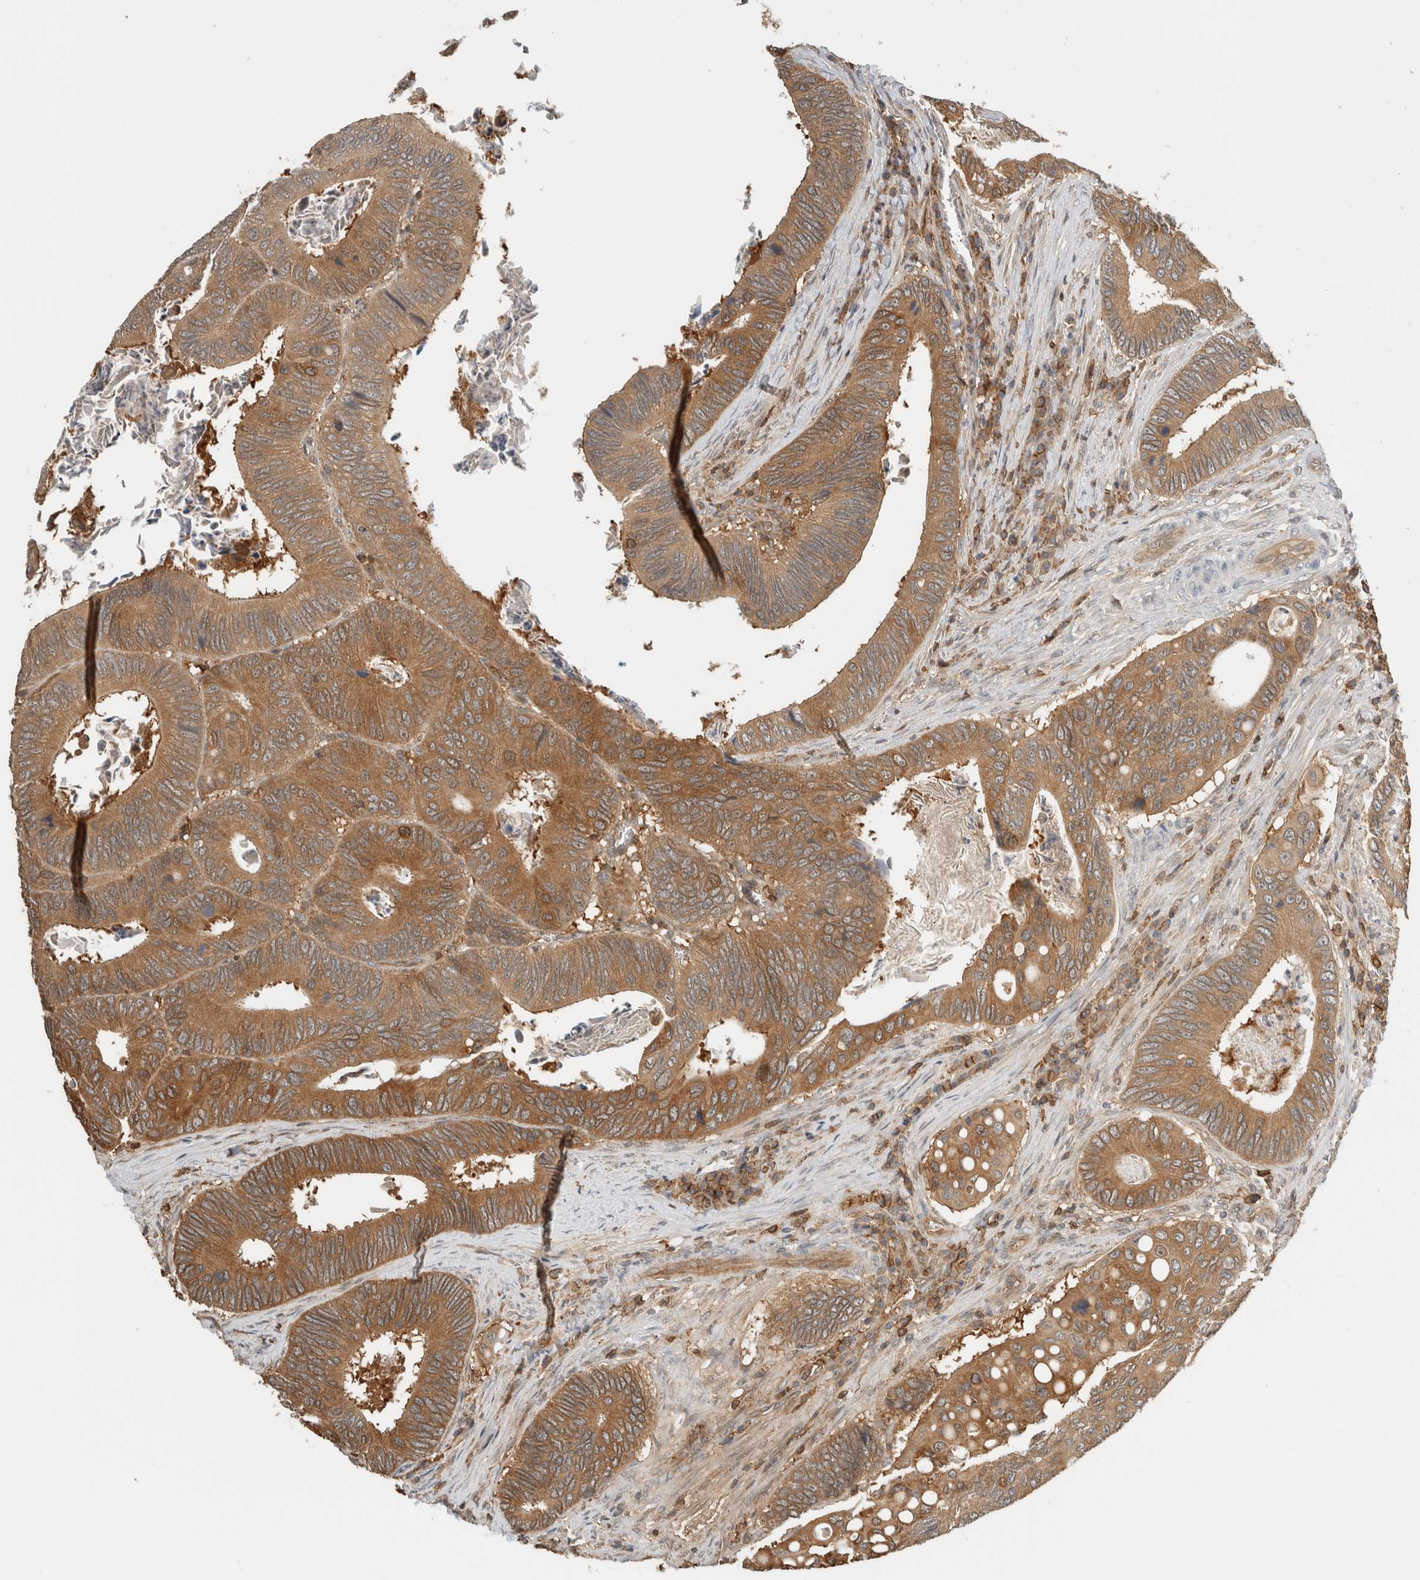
{"staining": {"intensity": "moderate", "quantity": ">75%", "location": "cytoplasmic/membranous"}, "tissue": "colorectal cancer", "cell_type": "Tumor cells", "image_type": "cancer", "snomed": [{"axis": "morphology", "description": "Inflammation, NOS"}, {"axis": "morphology", "description": "Adenocarcinoma, NOS"}, {"axis": "topography", "description": "Colon"}], "caption": "Immunohistochemical staining of colorectal cancer exhibits medium levels of moderate cytoplasmic/membranous expression in about >75% of tumor cells.", "gene": "PFDN4", "patient": {"sex": "male", "age": 72}}